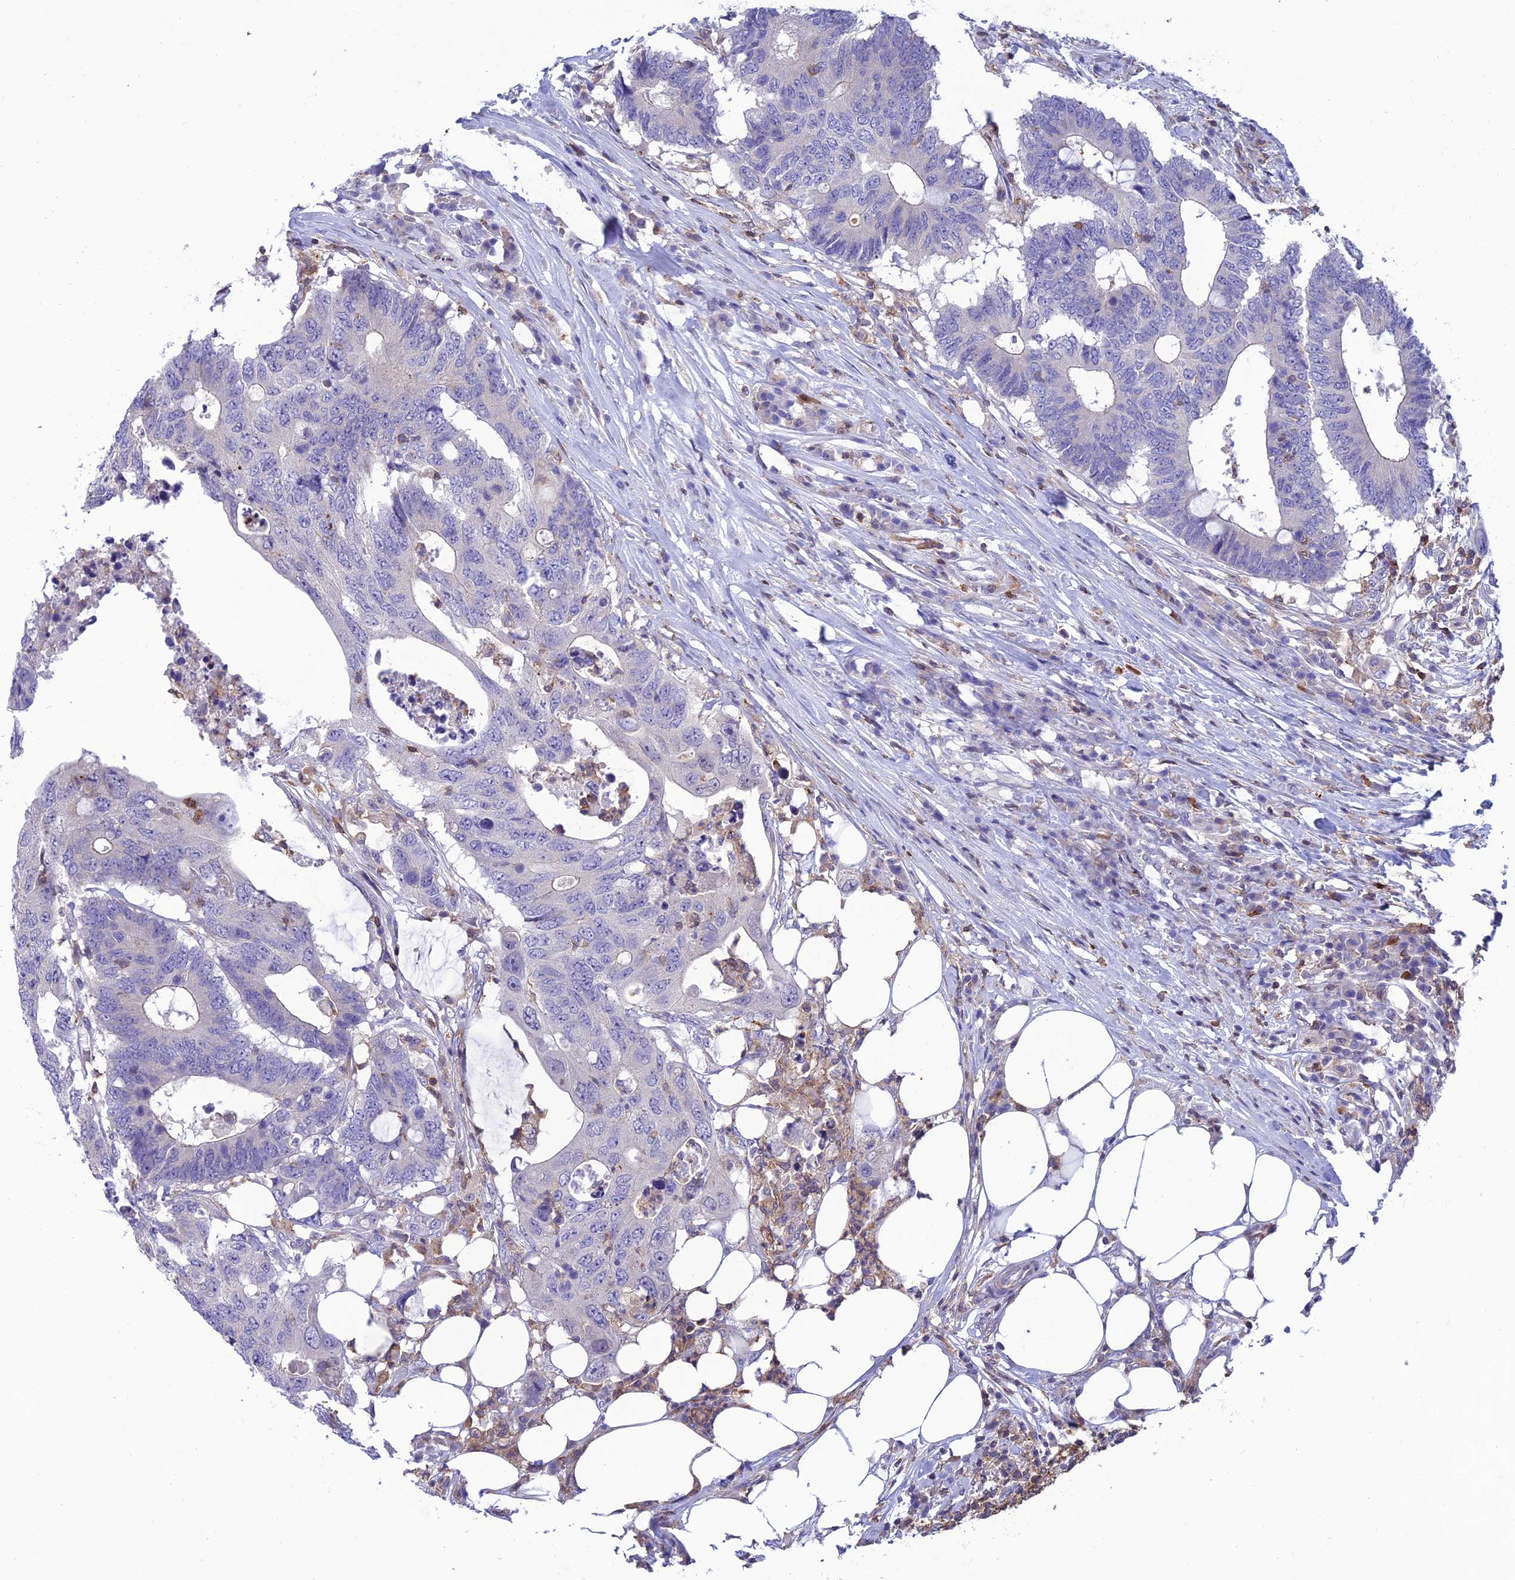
{"staining": {"intensity": "negative", "quantity": "none", "location": "none"}, "tissue": "colorectal cancer", "cell_type": "Tumor cells", "image_type": "cancer", "snomed": [{"axis": "morphology", "description": "Adenocarcinoma, NOS"}, {"axis": "topography", "description": "Colon"}], "caption": "A high-resolution image shows IHC staining of colorectal adenocarcinoma, which displays no significant positivity in tumor cells.", "gene": "FAM76A", "patient": {"sex": "male", "age": 71}}